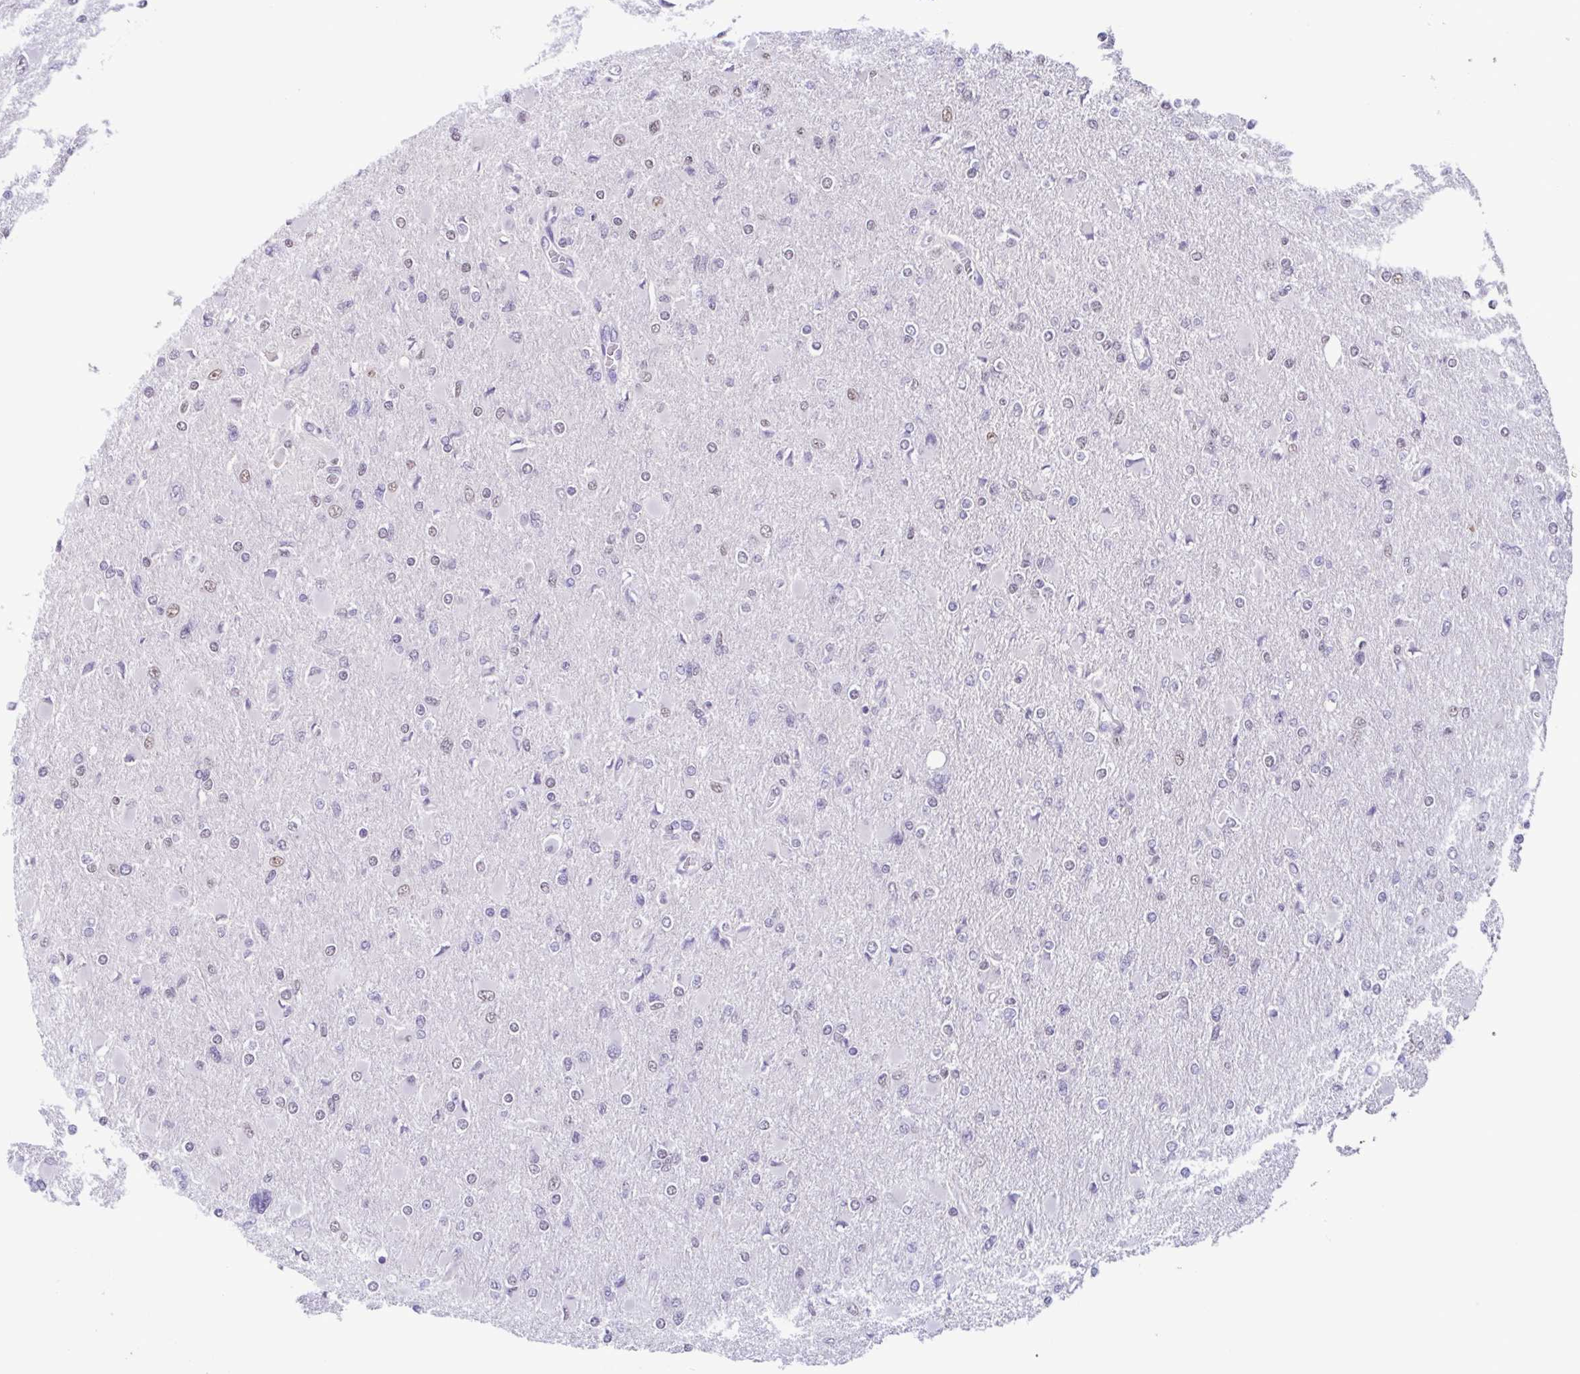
{"staining": {"intensity": "weak", "quantity": "<25%", "location": "nuclear"}, "tissue": "glioma", "cell_type": "Tumor cells", "image_type": "cancer", "snomed": [{"axis": "morphology", "description": "Glioma, malignant, High grade"}, {"axis": "topography", "description": "Cerebral cortex"}], "caption": "This is an immunohistochemistry (IHC) histopathology image of human malignant glioma (high-grade). There is no positivity in tumor cells.", "gene": "ACTRT3", "patient": {"sex": "female", "age": 36}}